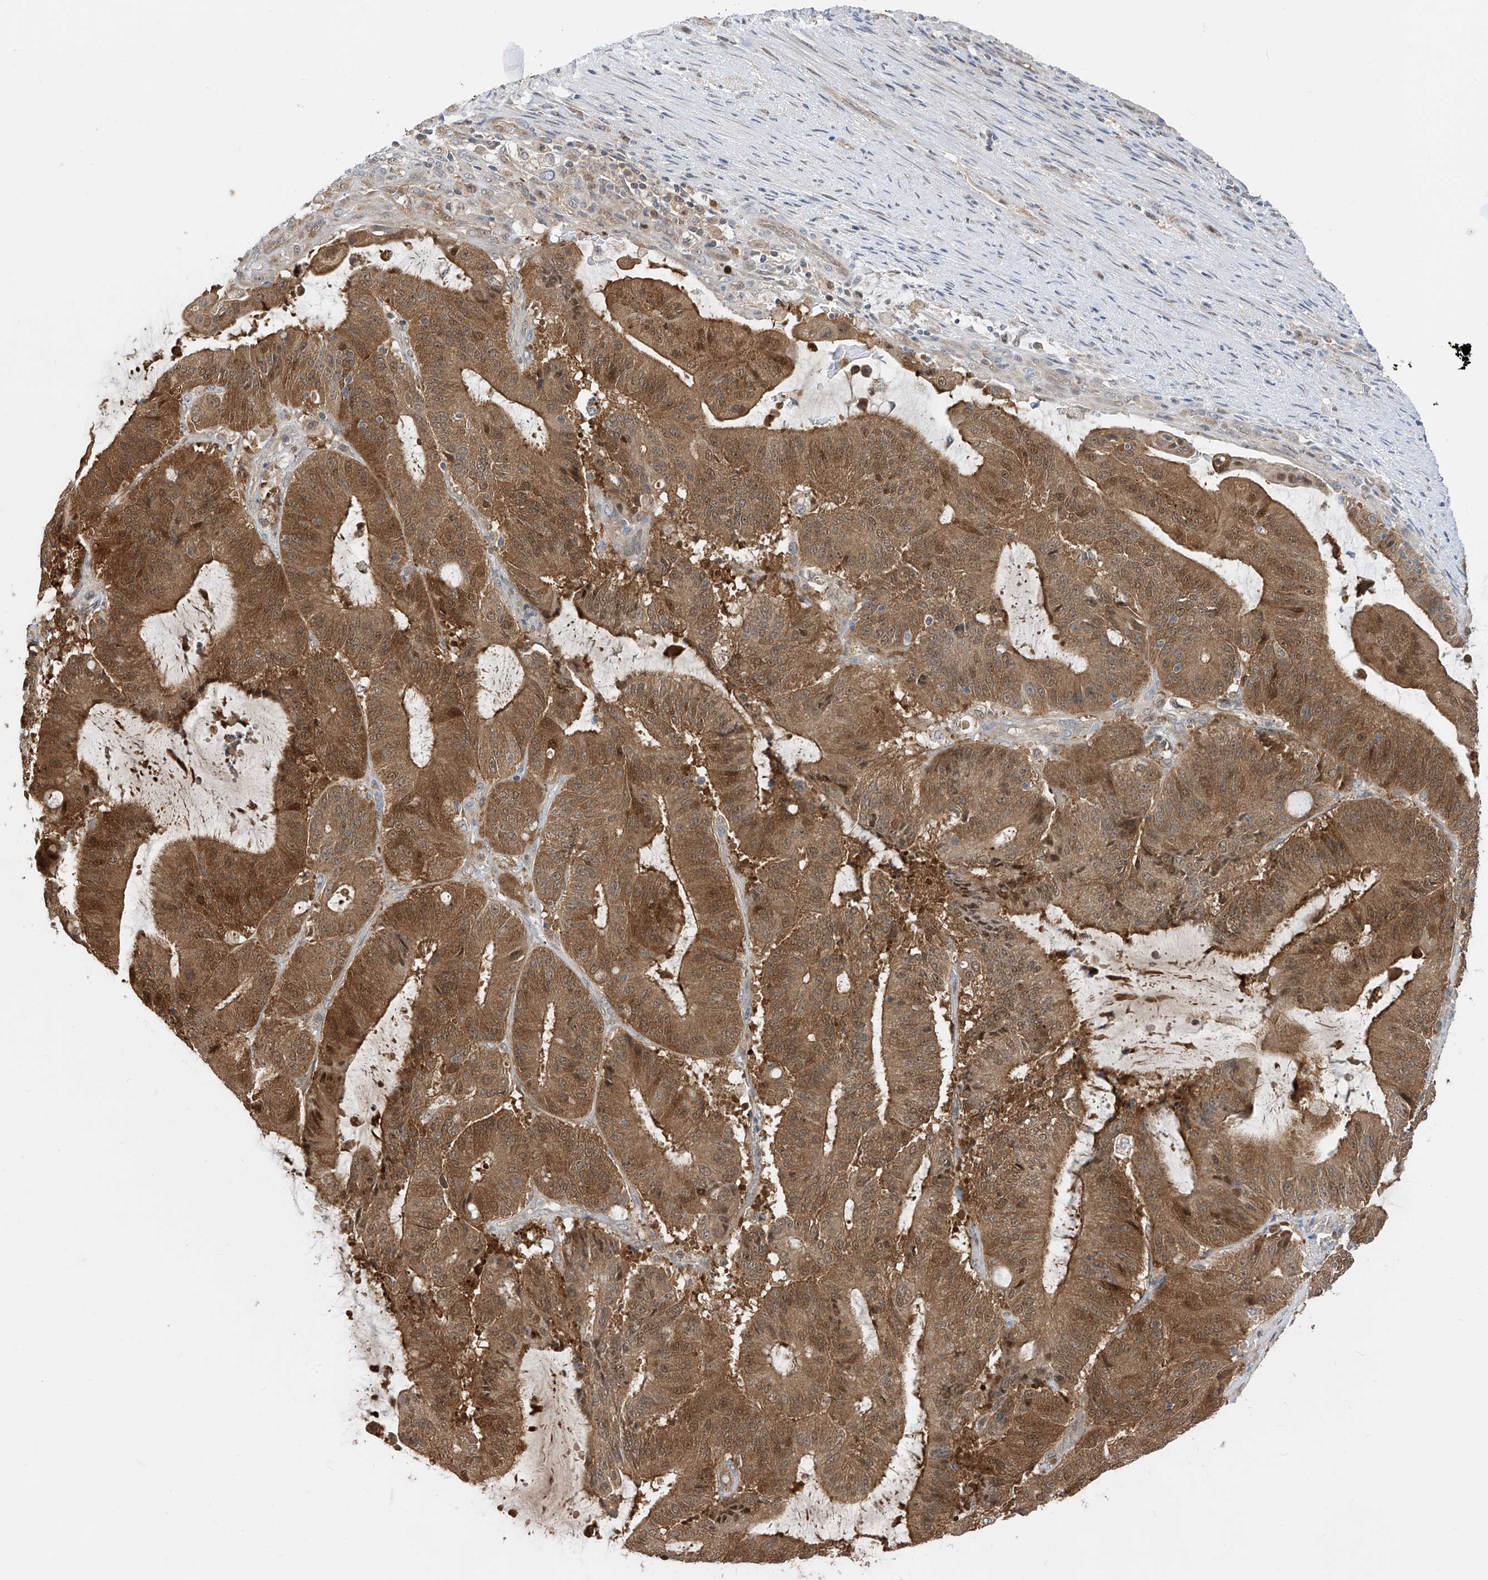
{"staining": {"intensity": "moderate", "quantity": ">75%", "location": "cytoplasmic/membranous,nuclear"}, "tissue": "liver cancer", "cell_type": "Tumor cells", "image_type": "cancer", "snomed": [{"axis": "morphology", "description": "Normal tissue, NOS"}, {"axis": "morphology", "description": "Cholangiocarcinoma"}, {"axis": "topography", "description": "Liver"}, {"axis": "topography", "description": "Peripheral nerve tissue"}], "caption": "A photomicrograph of human liver cancer stained for a protein reveals moderate cytoplasmic/membranous and nuclear brown staining in tumor cells. (IHC, brightfield microscopy, high magnification).", "gene": "TTC38", "patient": {"sex": "female", "age": 73}}